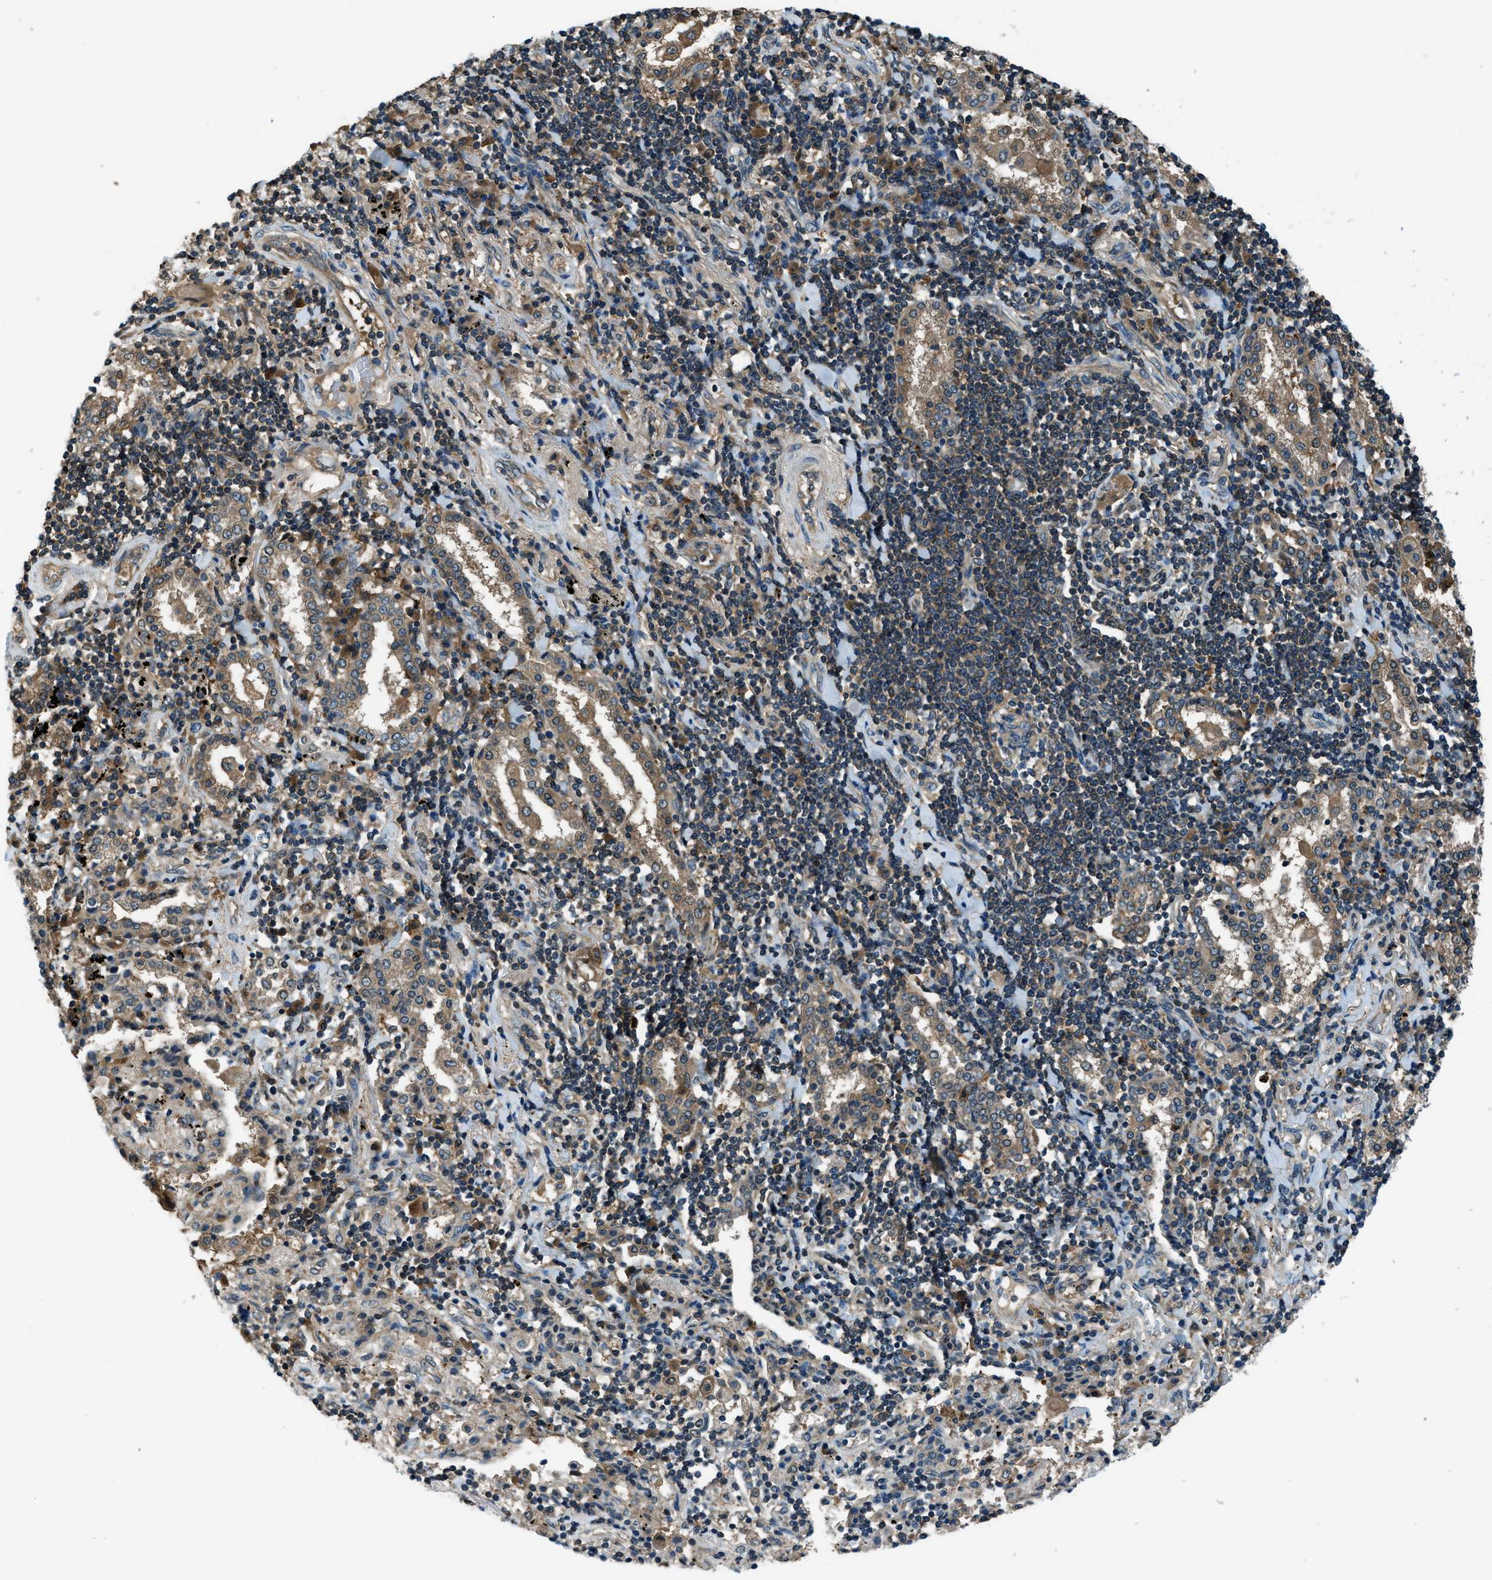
{"staining": {"intensity": "weak", "quantity": ">75%", "location": "cytoplasmic/membranous"}, "tissue": "lung cancer", "cell_type": "Tumor cells", "image_type": "cancer", "snomed": [{"axis": "morphology", "description": "Adenocarcinoma, NOS"}, {"axis": "topography", "description": "Lung"}], "caption": "Tumor cells demonstrate low levels of weak cytoplasmic/membranous expression in about >75% of cells in lung cancer (adenocarcinoma). Nuclei are stained in blue.", "gene": "HEBP2", "patient": {"sex": "female", "age": 65}}